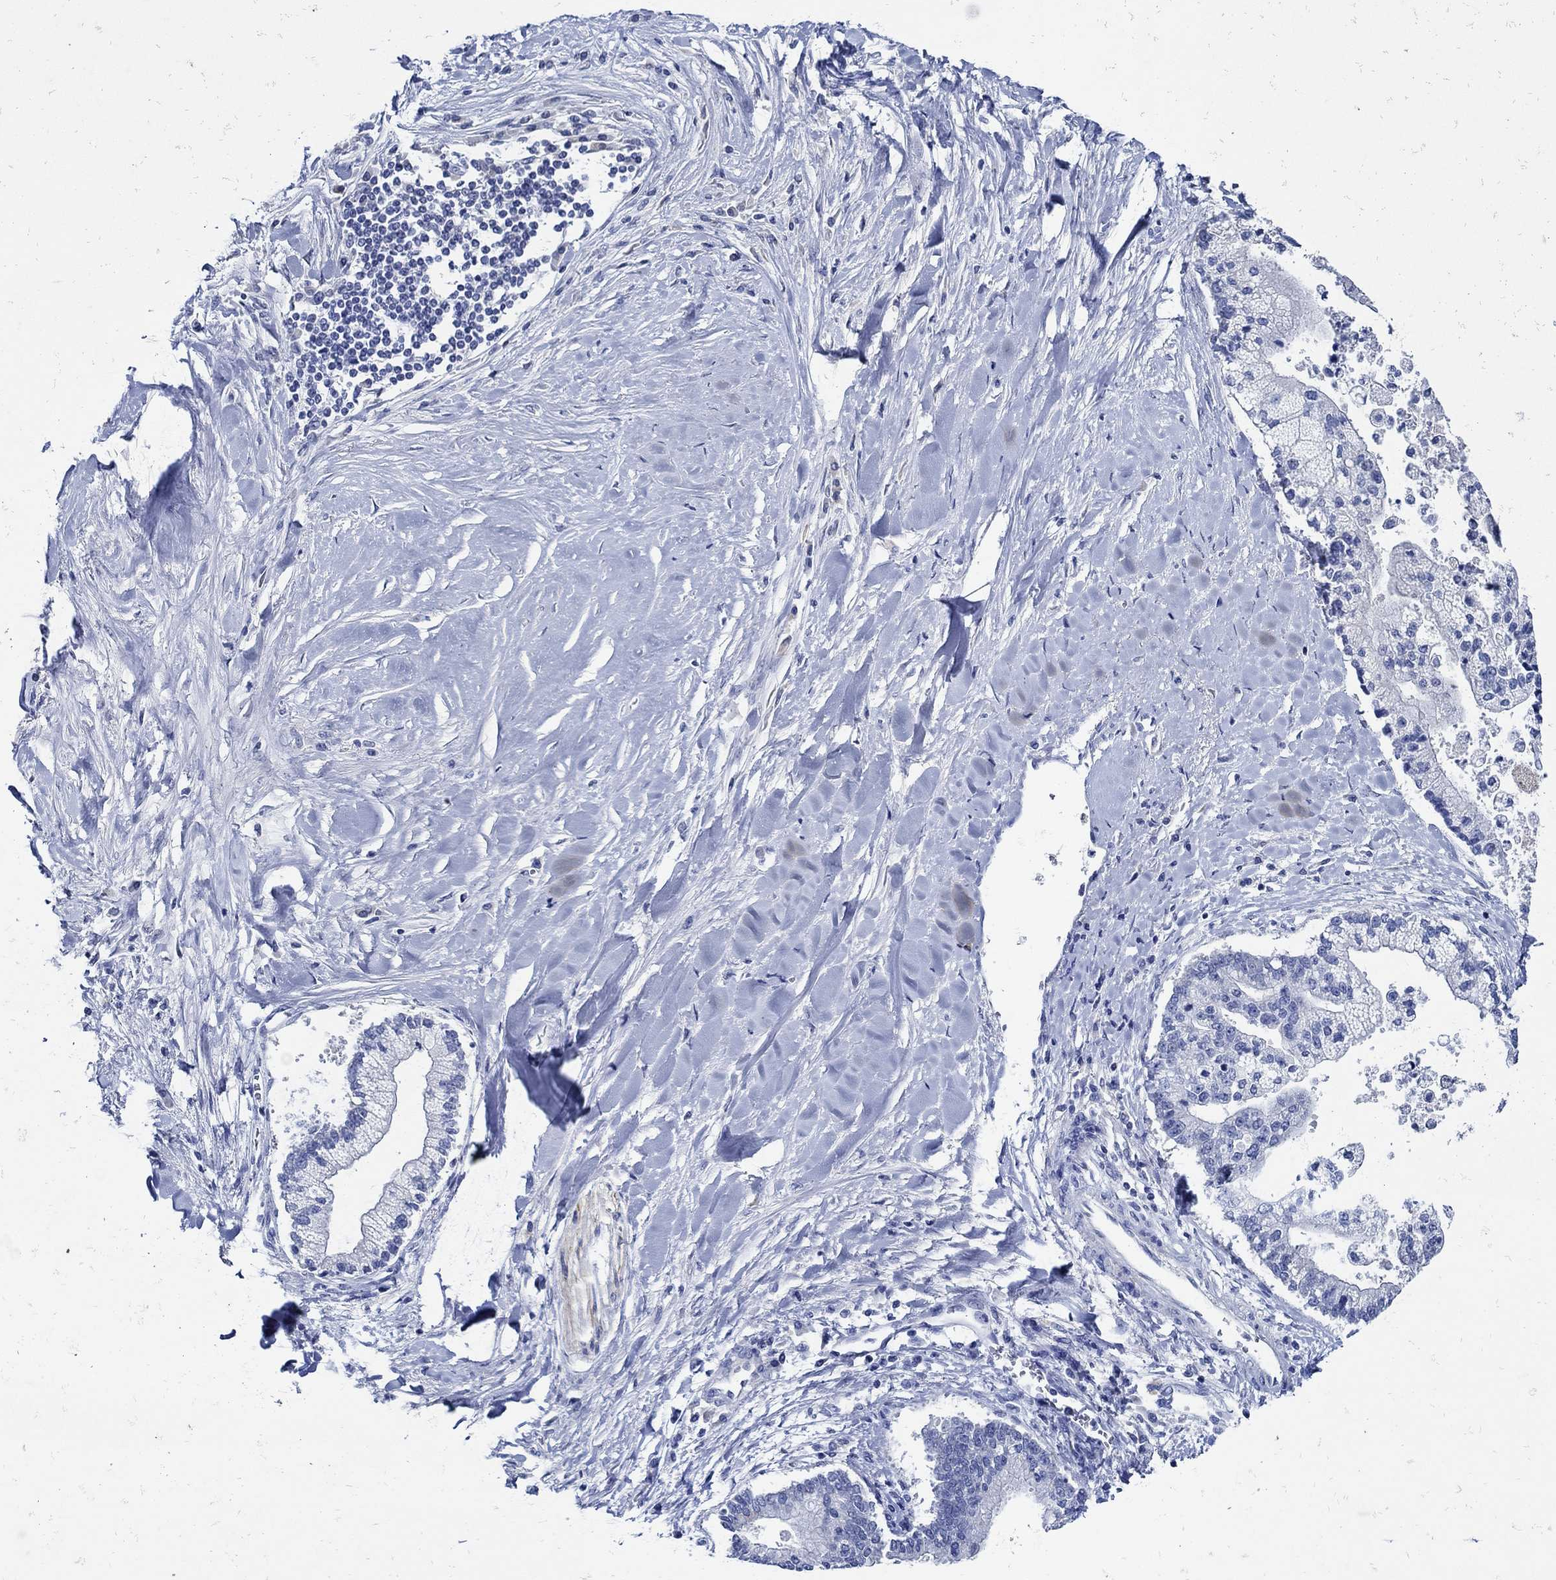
{"staining": {"intensity": "negative", "quantity": "none", "location": "none"}, "tissue": "liver cancer", "cell_type": "Tumor cells", "image_type": "cancer", "snomed": [{"axis": "morphology", "description": "Cholangiocarcinoma"}, {"axis": "topography", "description": "Liver"}], "caption": "Immunohistochemistry of human cholangiocarcinoma (liver) reveals no positivity in tumor cells.", "gene": "NOS1", "patient": {"sex": "male", "age": 50}}